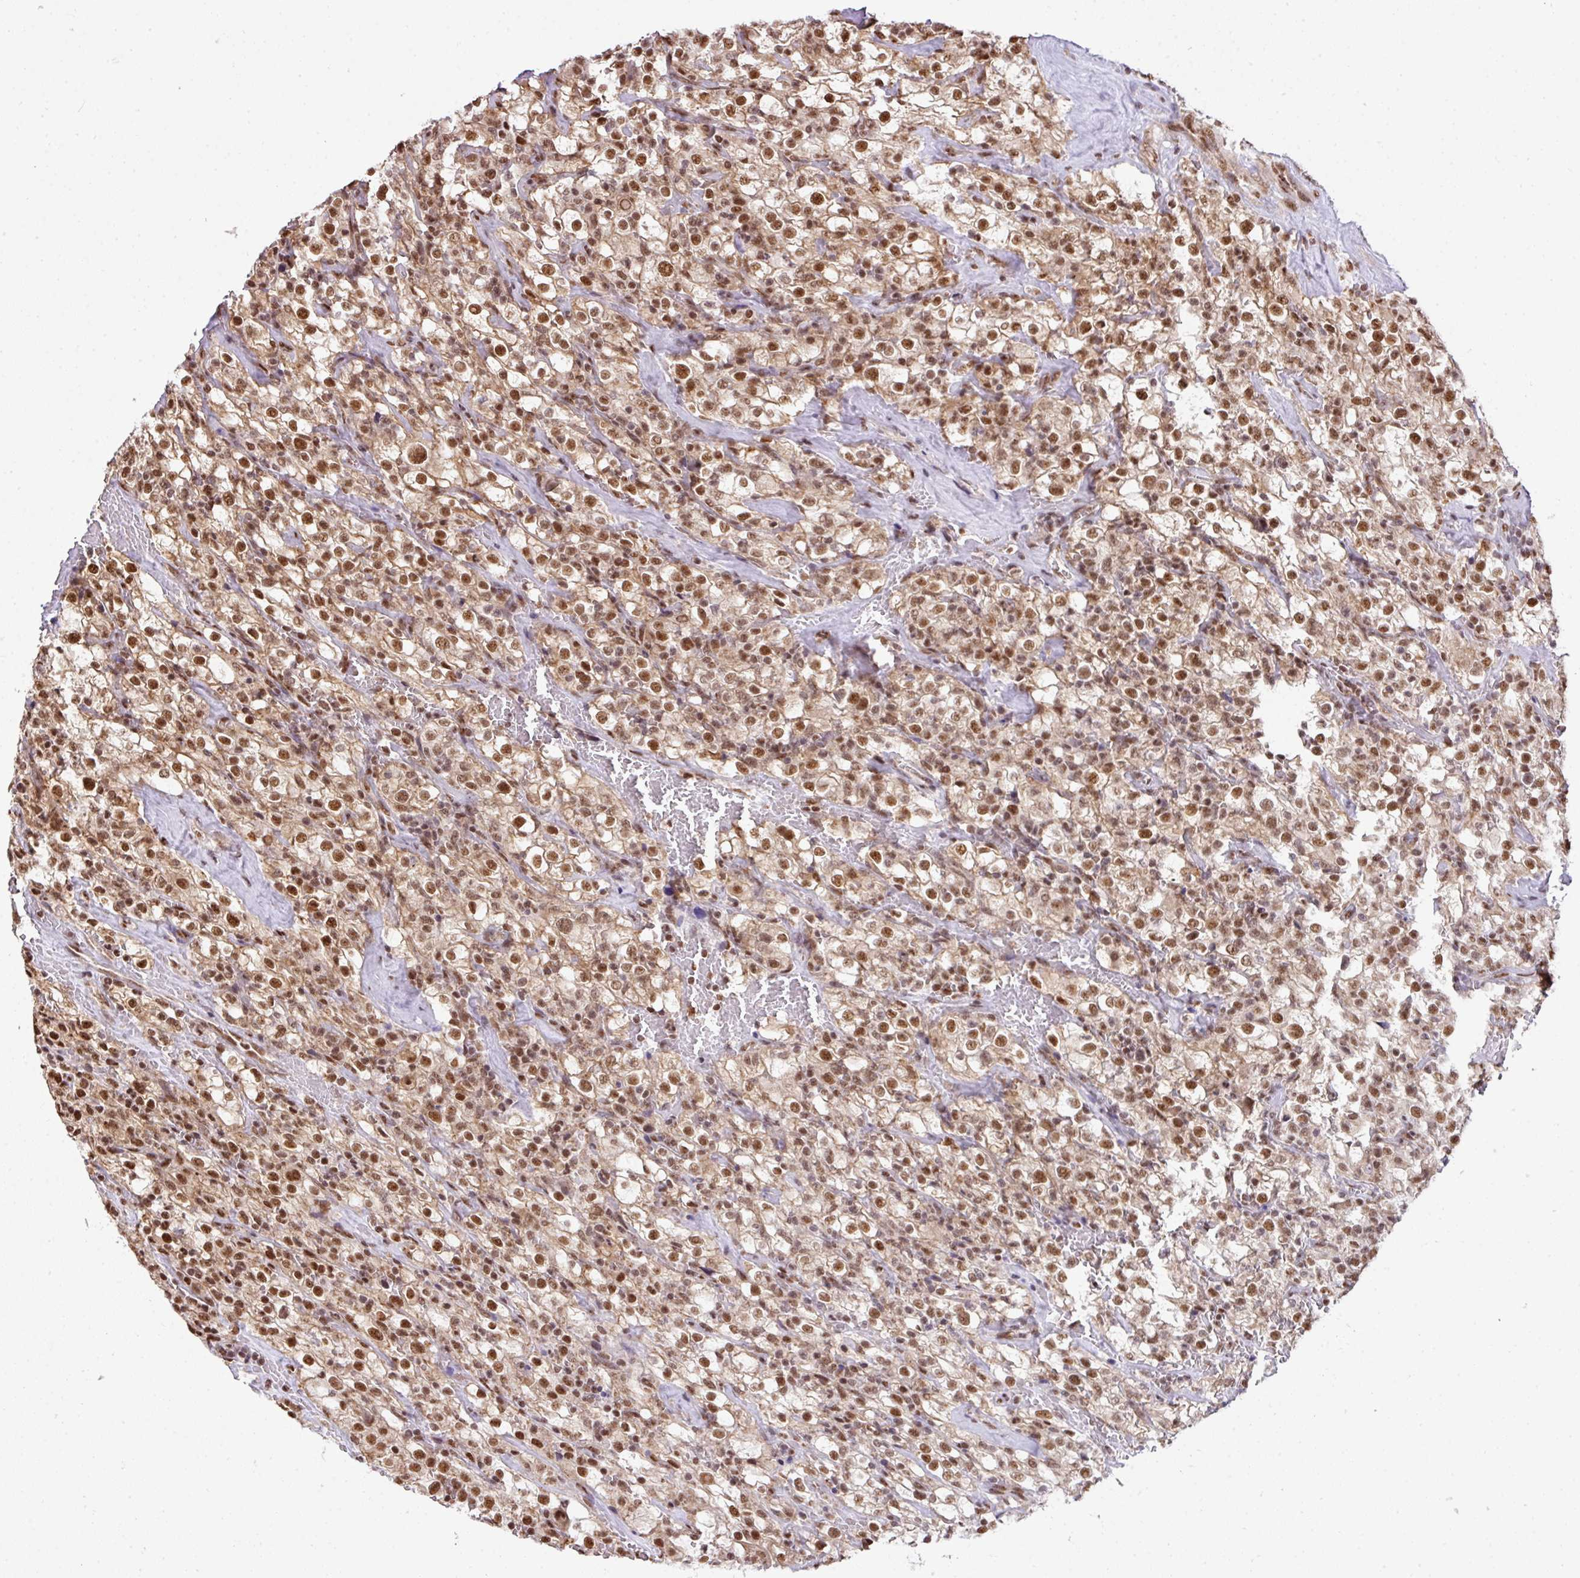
{"staining": {"intensity": "moderate", "quantity": ">75%", "location": "cytoplasmic/membranous,nuclear"}, "tissue": "renal cancer", "cell_type": "Tumor cells", "image_type": "cancer", "snomed": [{"axis": "morphology", "description": "Adenocarcinoma, NOS"}, {"axis": "topography", "description": "Kidney"}], "caption": "There is medium levels of moderate cytoplasmic/membranous and nuclear staining in tumor cells of renal cancer, as demonstrated by immunohistochemical staining (brown color).", "gene": "PLK1", "patient": {"sex": "female", "age": 74}}